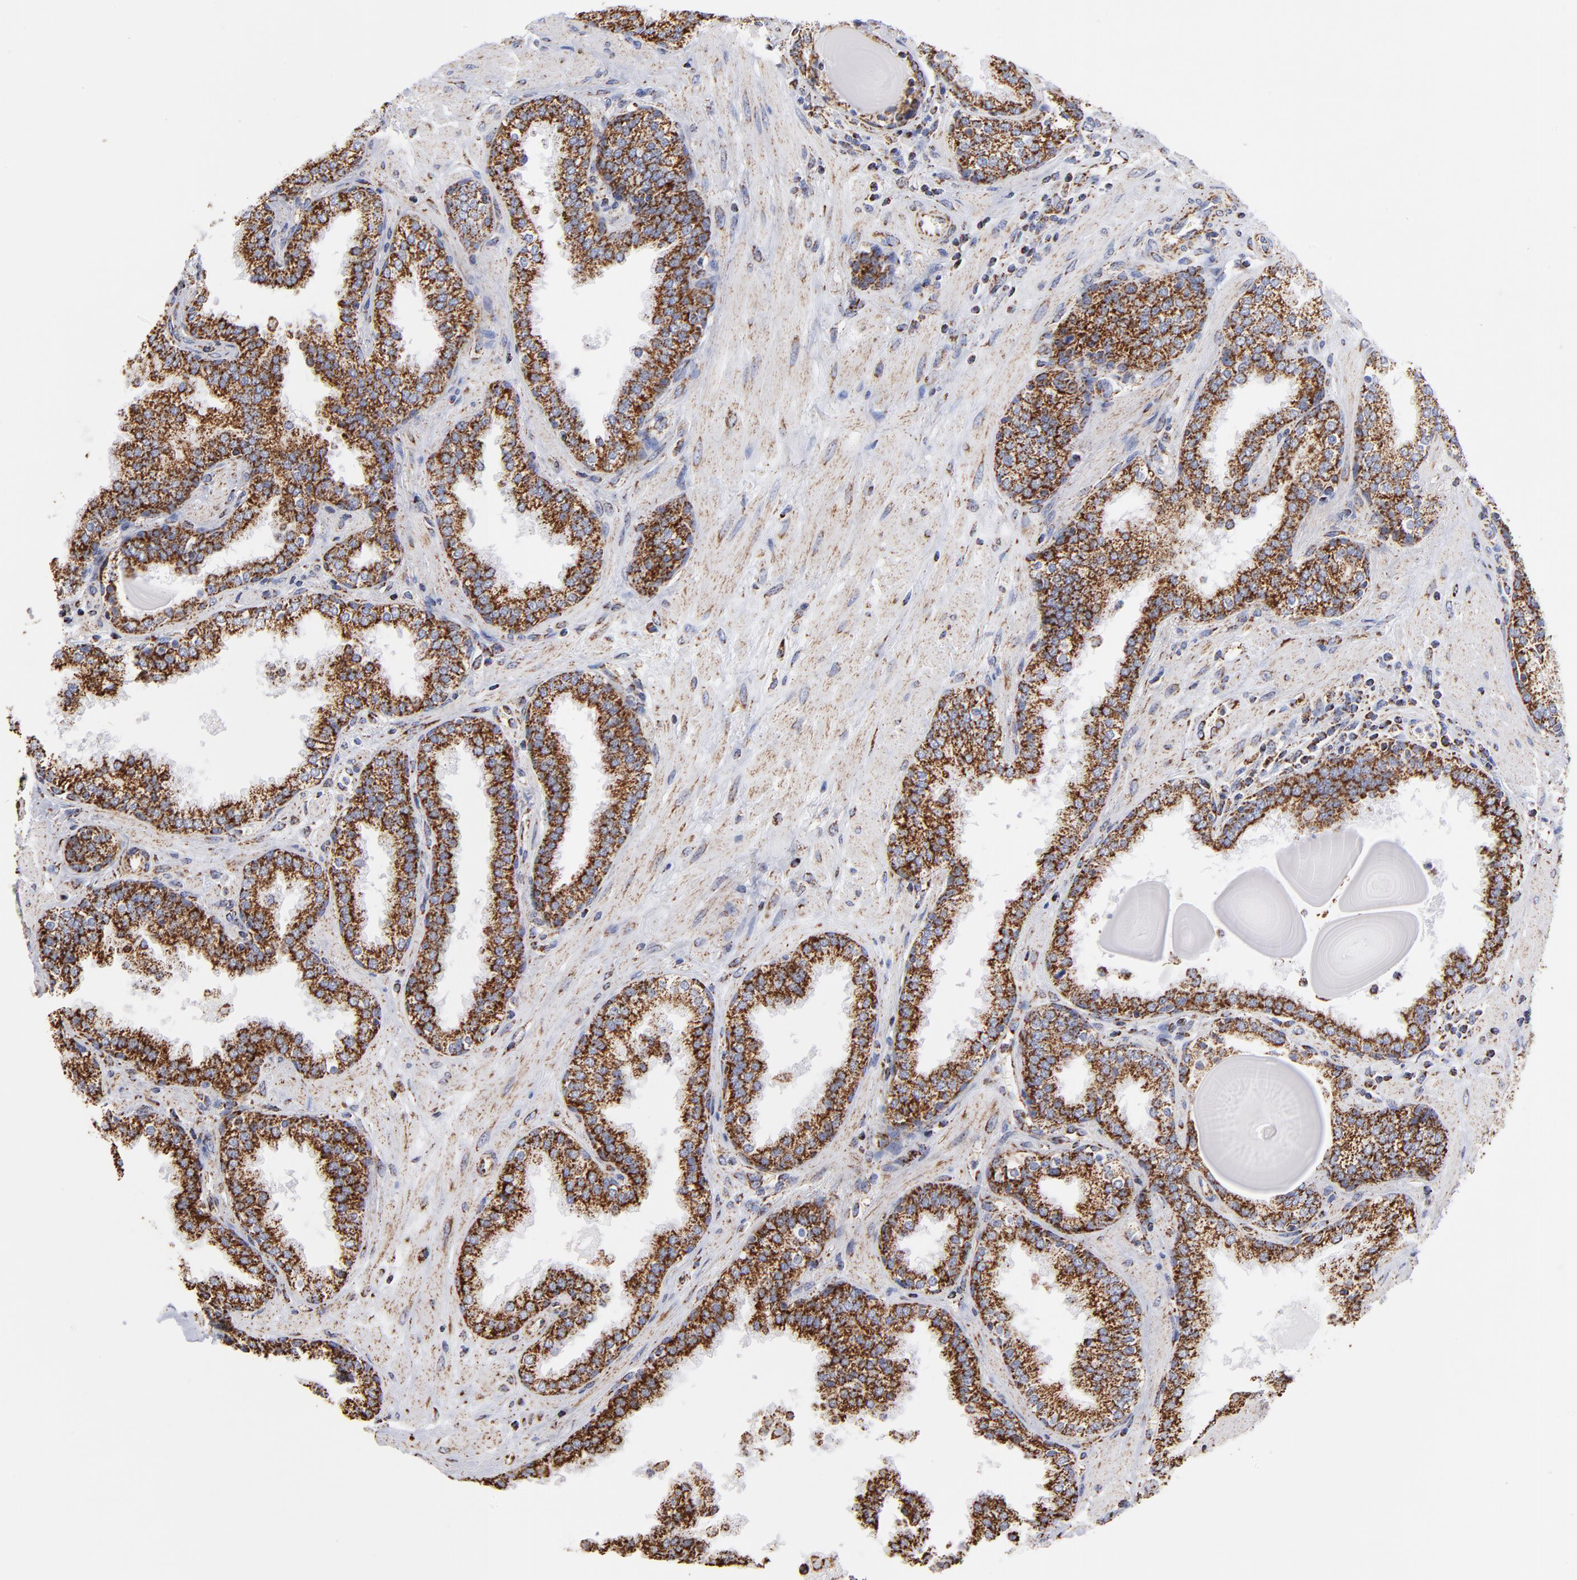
{"staining": {"intensity": "strong", "quantity": ">75%", "location": "cytoplasmic/membranous"}, "tissue": "prostate", "cell_type": "Glandular cells", "image_type": "normal", "snomed": [{"axis": "morphology", "description": "Normal tissue, NOS"}, {"axis": "topography", "description": "Prostate"}], "caption": "Protein staining of benign prostate reveals strong cytoplasmic/membranous positivity in about >75% of glandular cells.", "gene": "PHB1", "patient": {"sex": "male", "age": 51}}